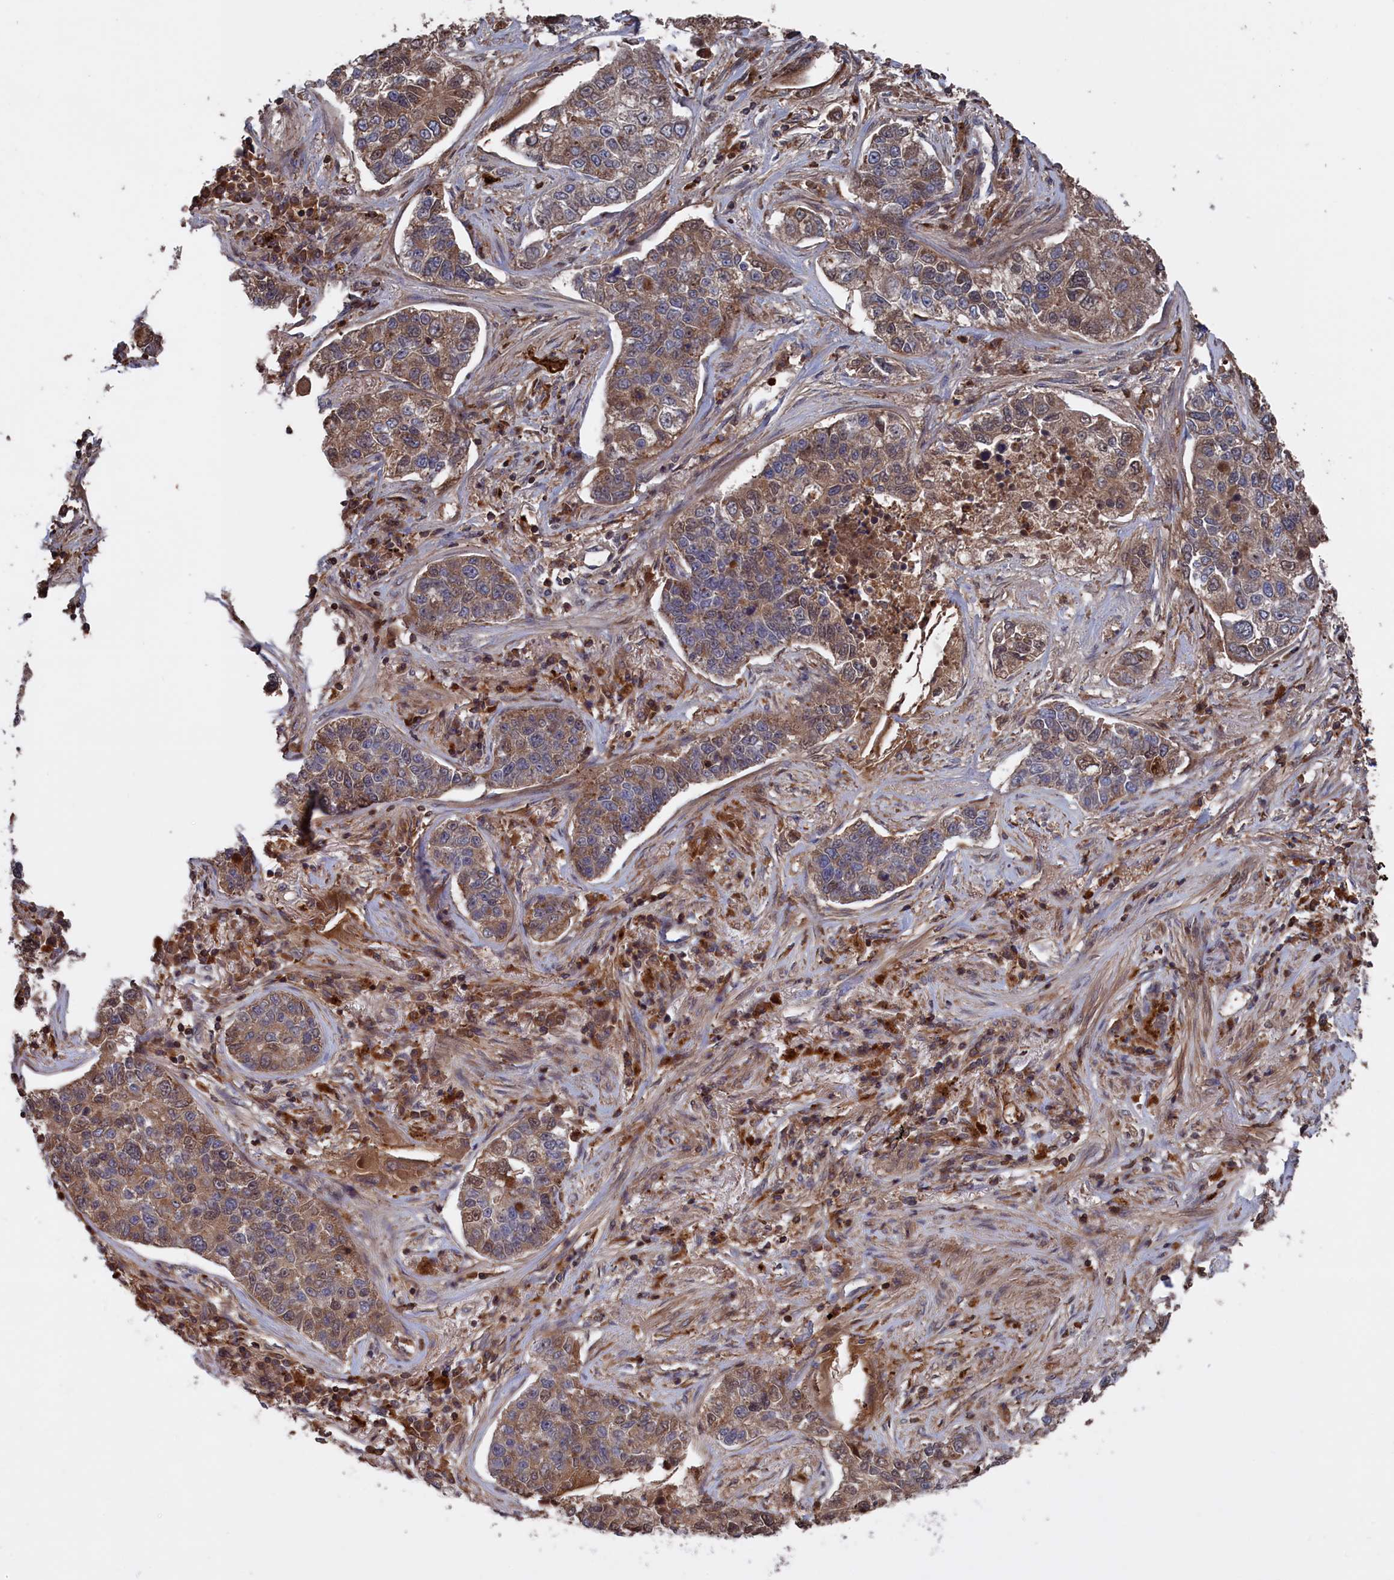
{"staining": {"intensity": "moderate", "quantity": "25%-75%", "location": "cytoplasmic/membranous,nuclear"}, "tissue": "lung cancer", "cell_type": "Tumor cells", "image_type": "cancer", "snomed": [{"axis": "morphology", "description": "Adenocarcinoma, NOS"}, {"axis": "topography", "description": "Lung"}], "caption": "Immunohistochemistry image of lung cancer stained for a protein (brown), which shows medium levels of moderate cytoplasmic/membranous and nuclear expression in approximately 25%-75% of tumor cells.", "gene": "PLA2G15", "patient": {"sex": "male", "age": 49}}